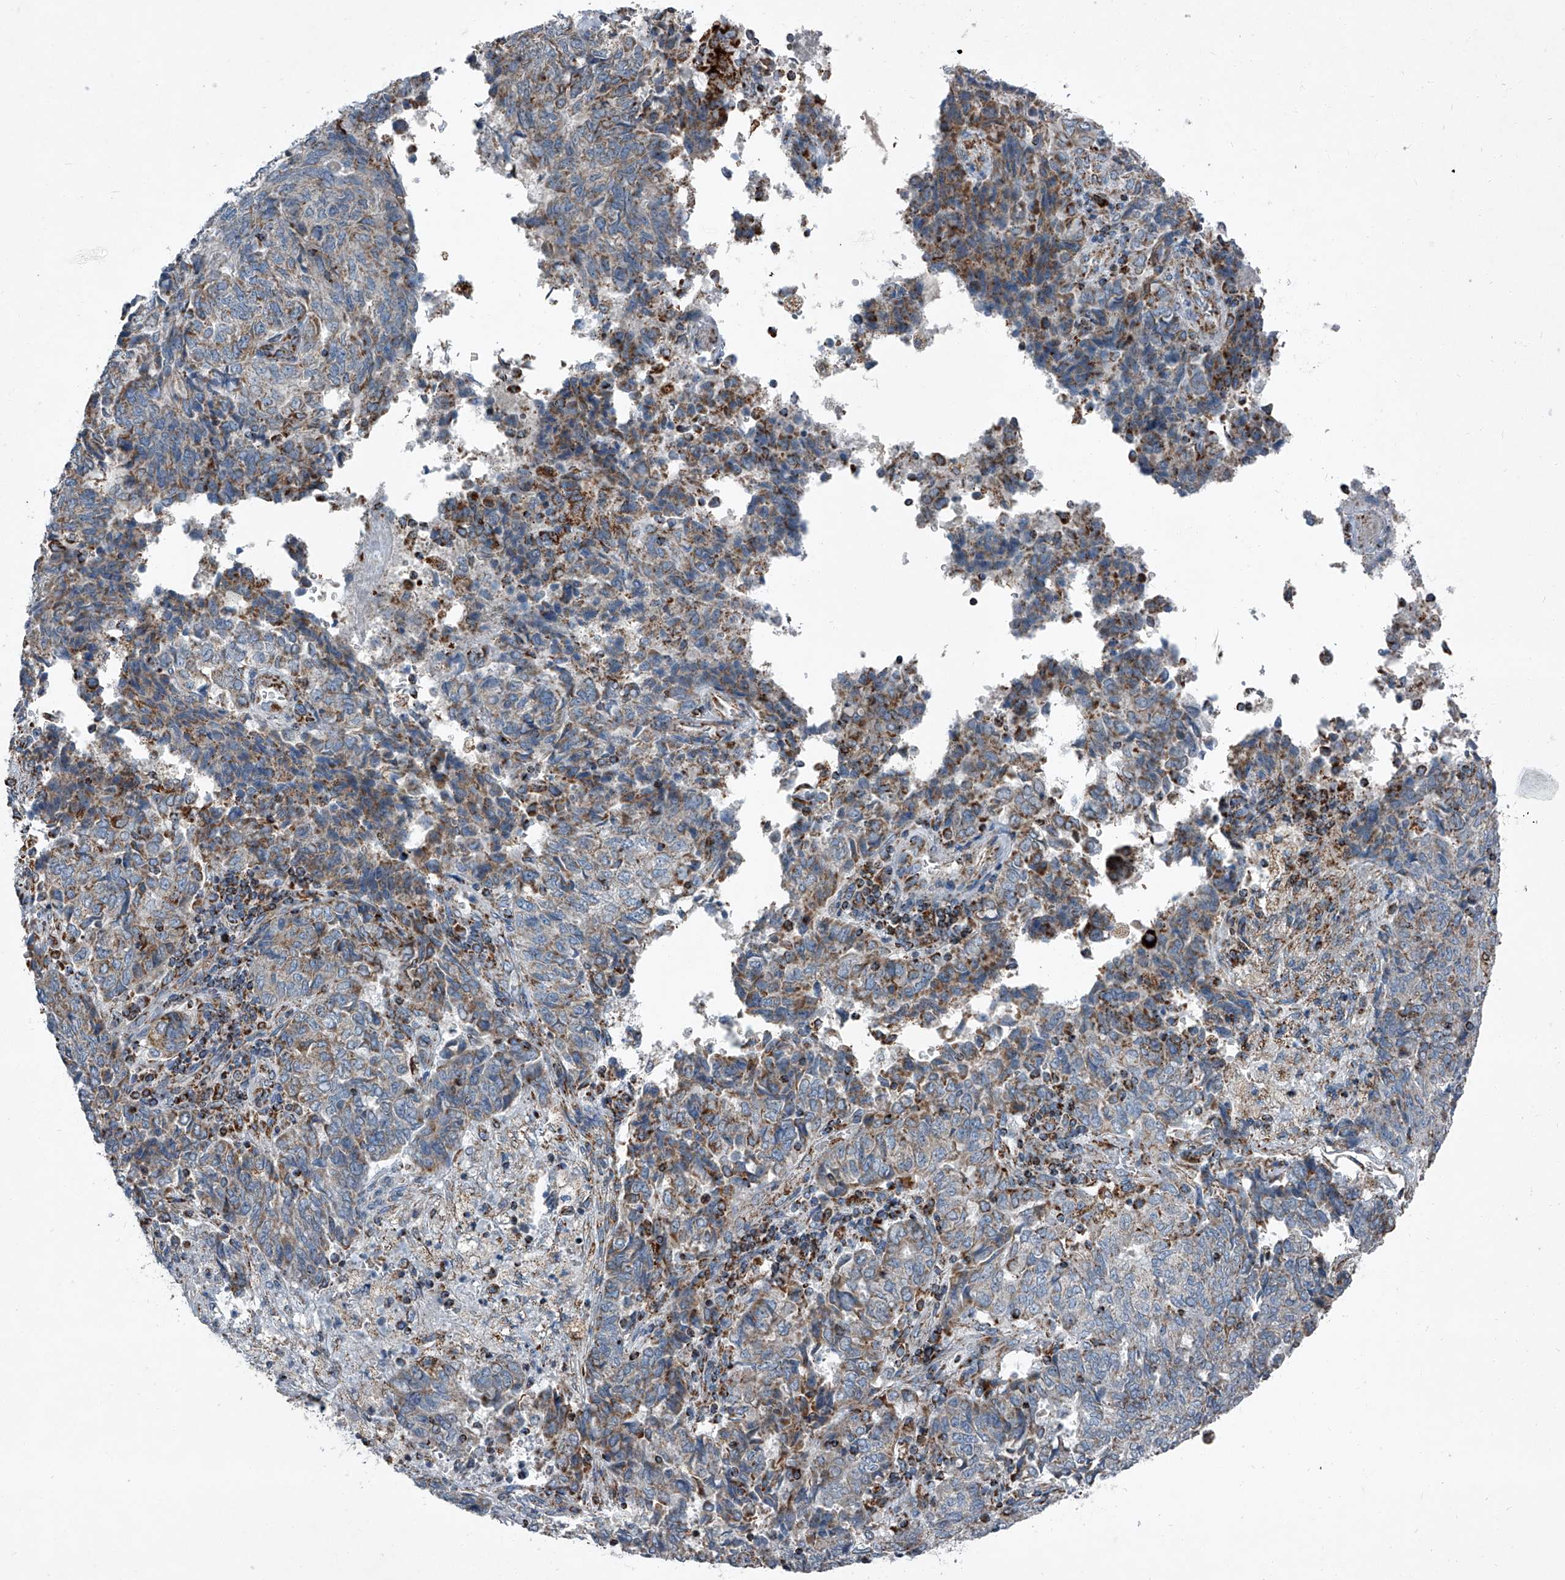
{"staining": {"intensity": "moderate", "quantity": "25%-75%", "location": "cytoplasmic/membranous"}, "tissue": "endometrial cancer", "cell_type": "Tumor cells", "image_type": "cancer", "snomed": [{"axis": "morphology", "description": "Adenocarcinoma, NOS"}, {"axis": "topography", "description": "Endometrium"}], "caption": "Protein staining displays moderate cytoplasmic/membranous positivity in approximately 25%-75% of tumor cells in endometrial cancer (adenocarcinoma). Immunohistochemistry (ihc) stains the protein of interest in brown and the nuclei are stained blue.", "gene": "CHRNA7", "patient": {"sex": "female", "age": 80}}